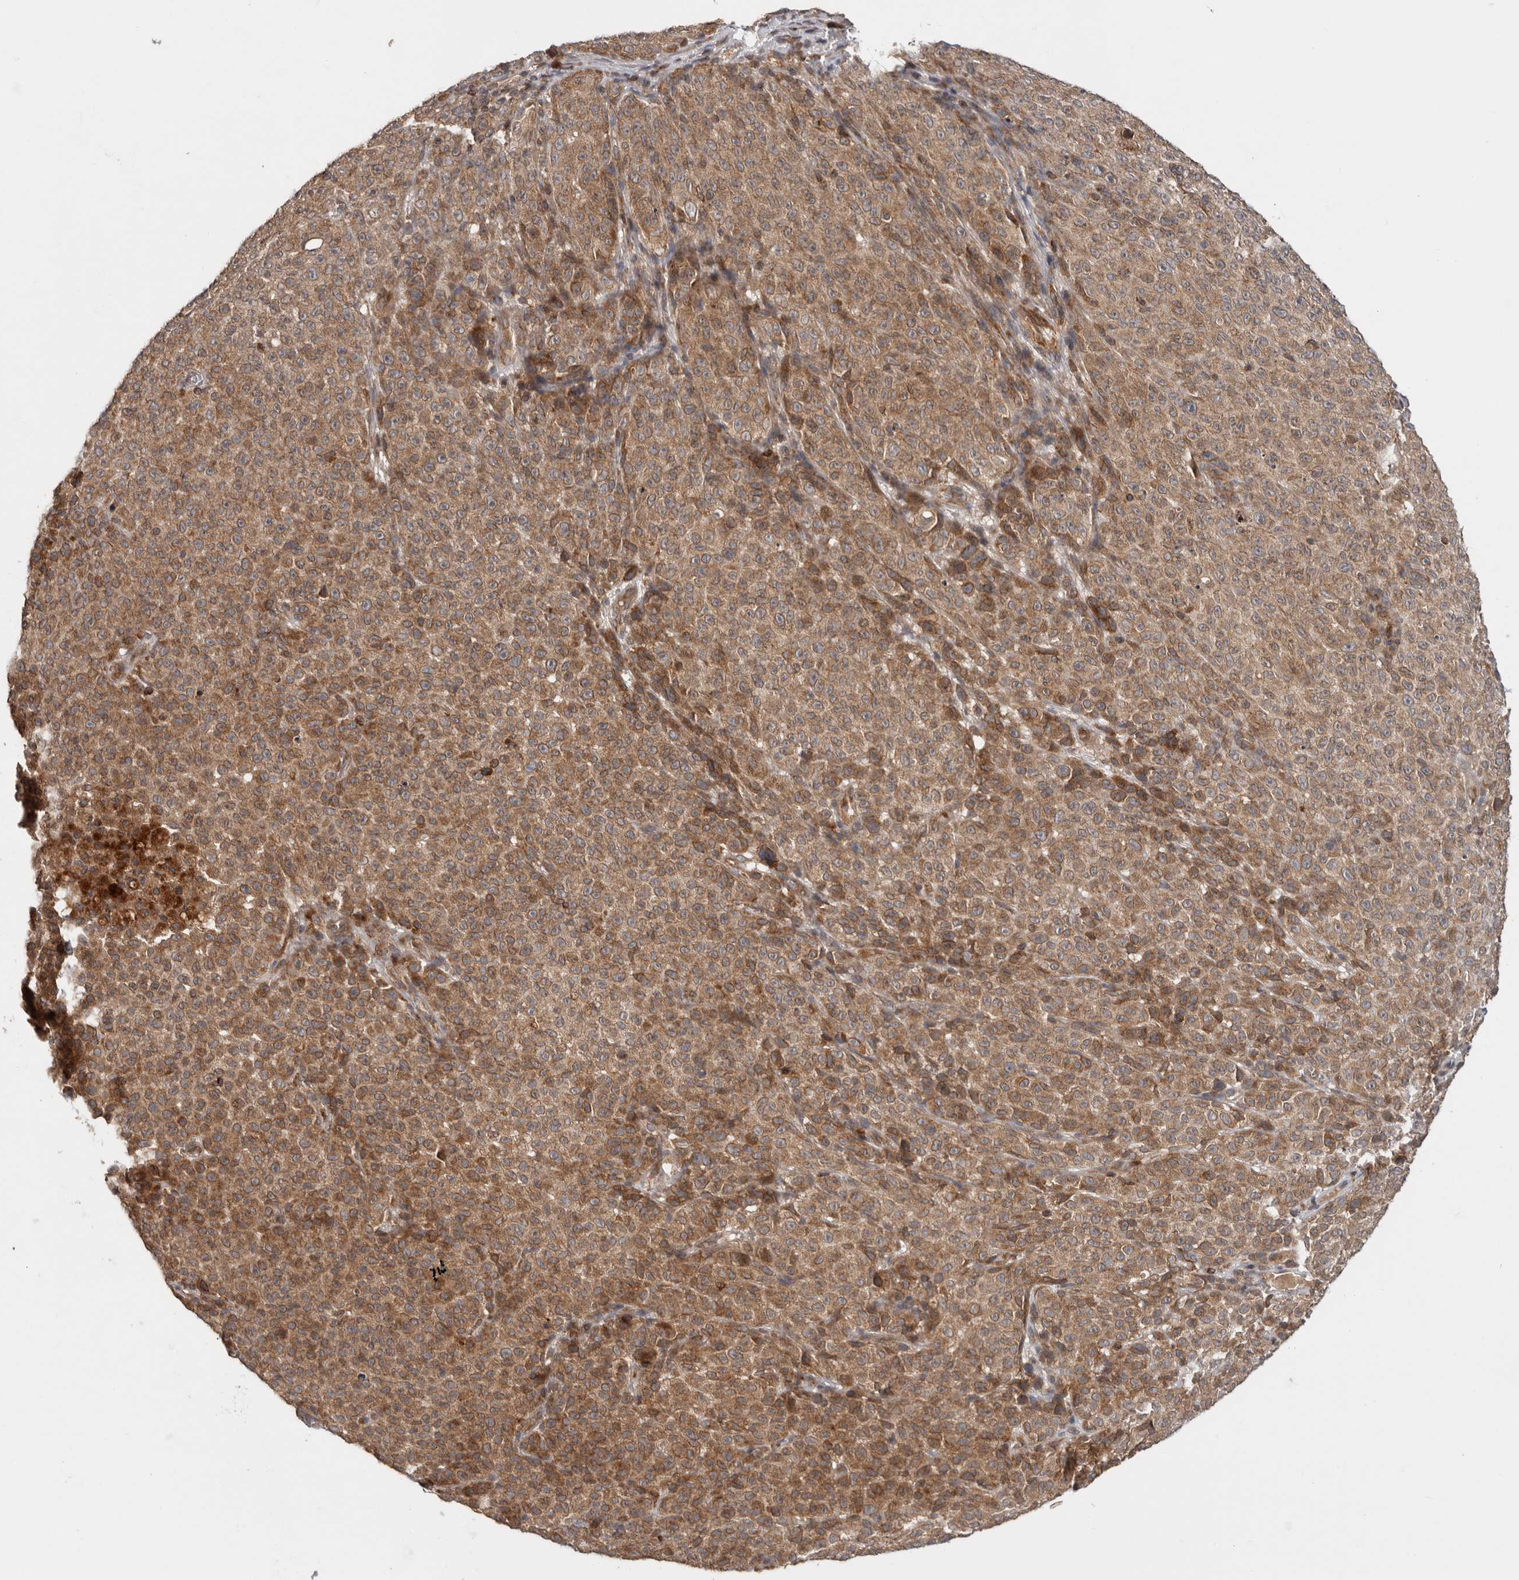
{"staining": {"intensity": "moderate", "quantity": ">75%", "location": "cytoplasmic/membranous"}, "tissue": "melanoma", "cell_type": "Tumor cells", "image_type": "cancer", "snomed": [{"axis": "morphology", "description": "Malignant melanoma, NOS"}, {"axis": "topography", "description": "Skin"}], "caption": "Tumor cells exhibit medium levels of moderate cytoplasmic/membranous expression in about >75% of cells in melanoma. Nuclei are stained in blue.", "gene": "HMOX2", "patient": {"sex": "female", "age": 82}}